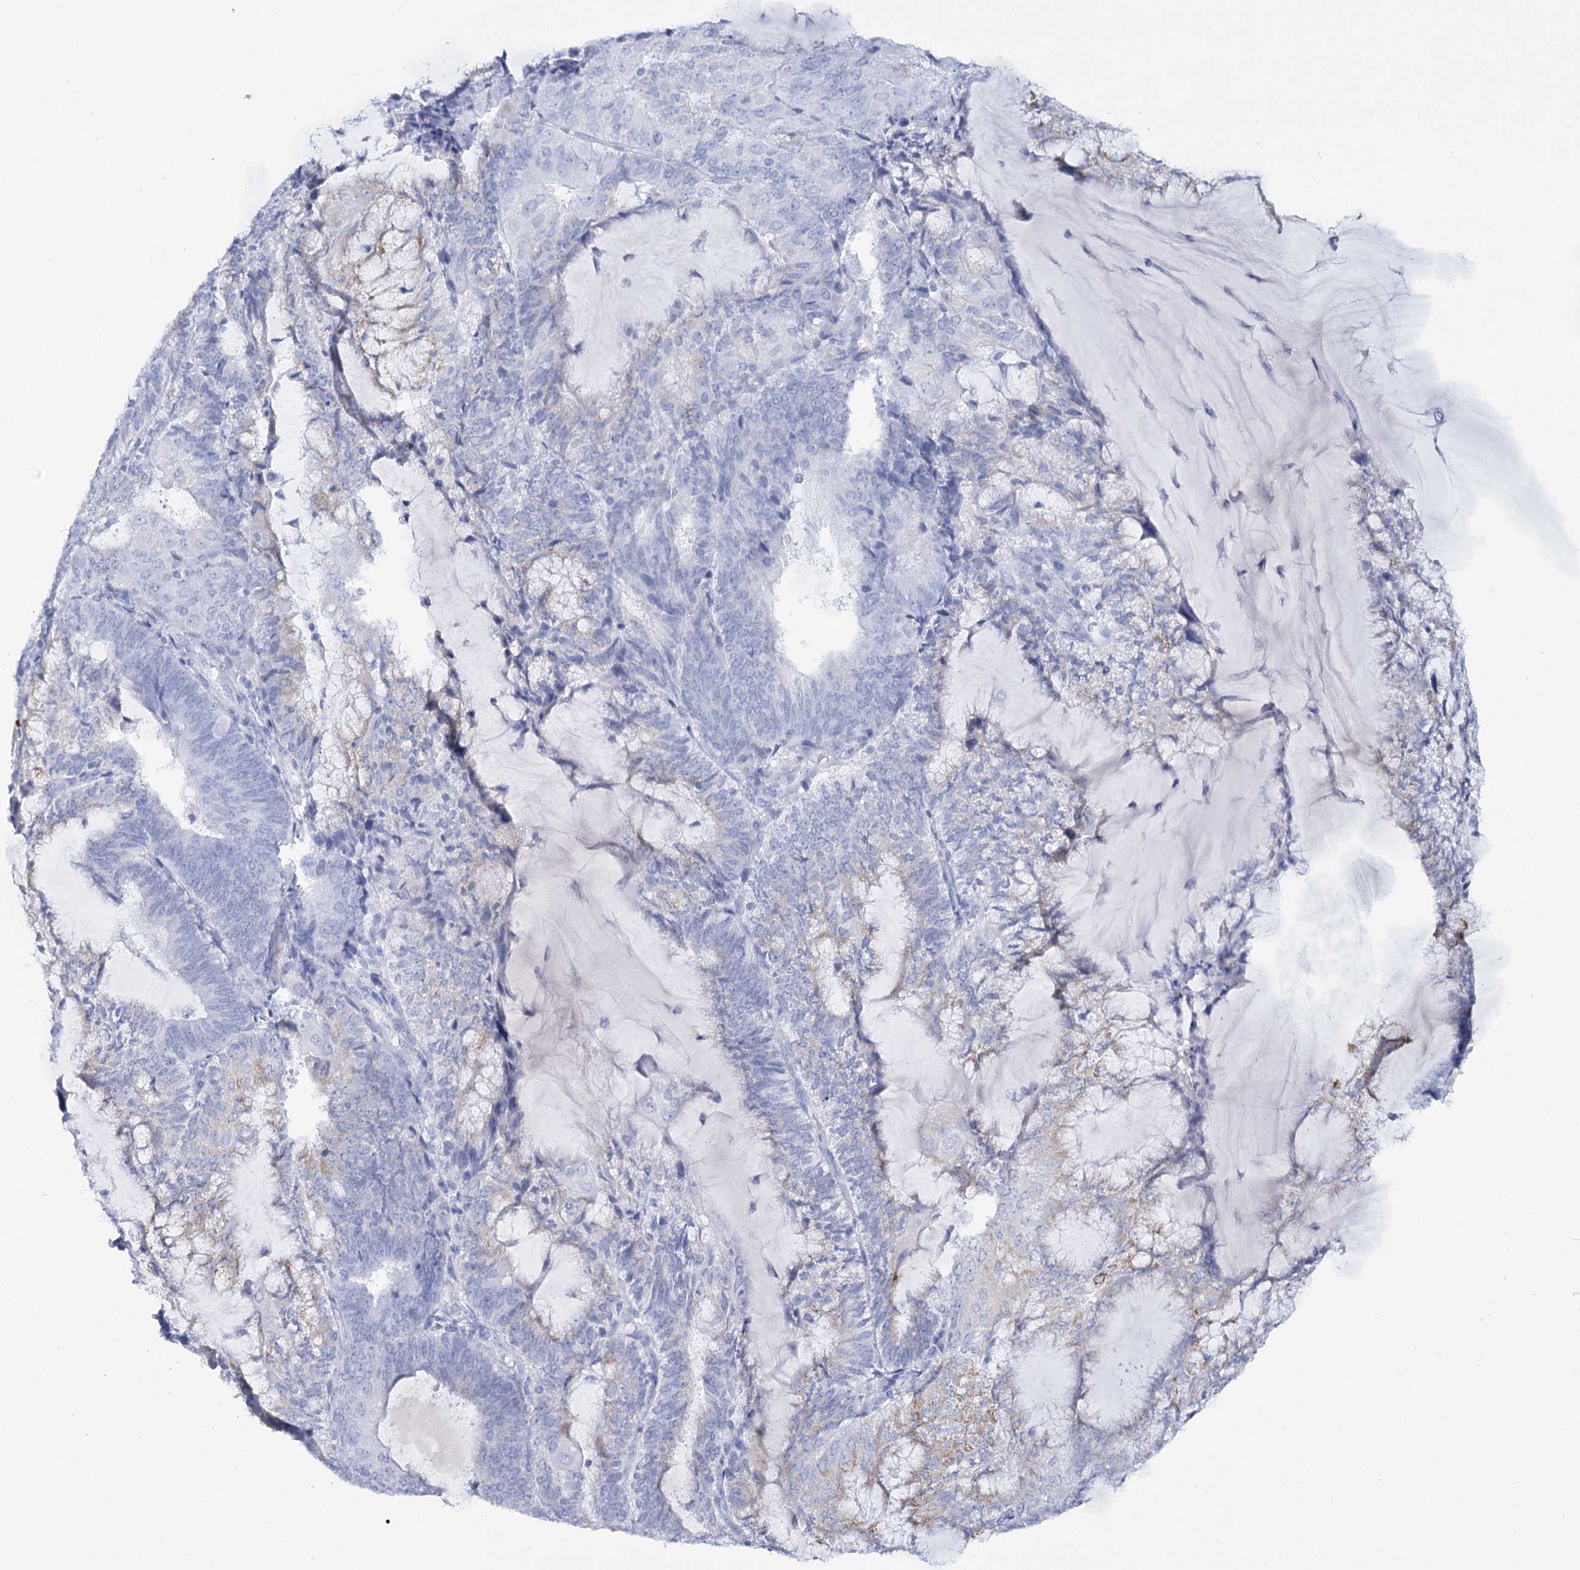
{"staining": {"intensity": "negative", "quantity": "none", "location": "none"}, "tissue": "endometrial cancer", "cell_type": "Tumor cells", "image_type": "cancer", "snomed": [{"axis": "morphology", "description": "Adenocarcinoma, NOS"}, {"axis": "topography", "description": "Endometrium"}], "caption": "Protein analysis of endometrial adenocarcinoma shows no significant positivity in tumor cells.", "gene": "RNF186", "patient": {"sex": "female", "age": 81}}